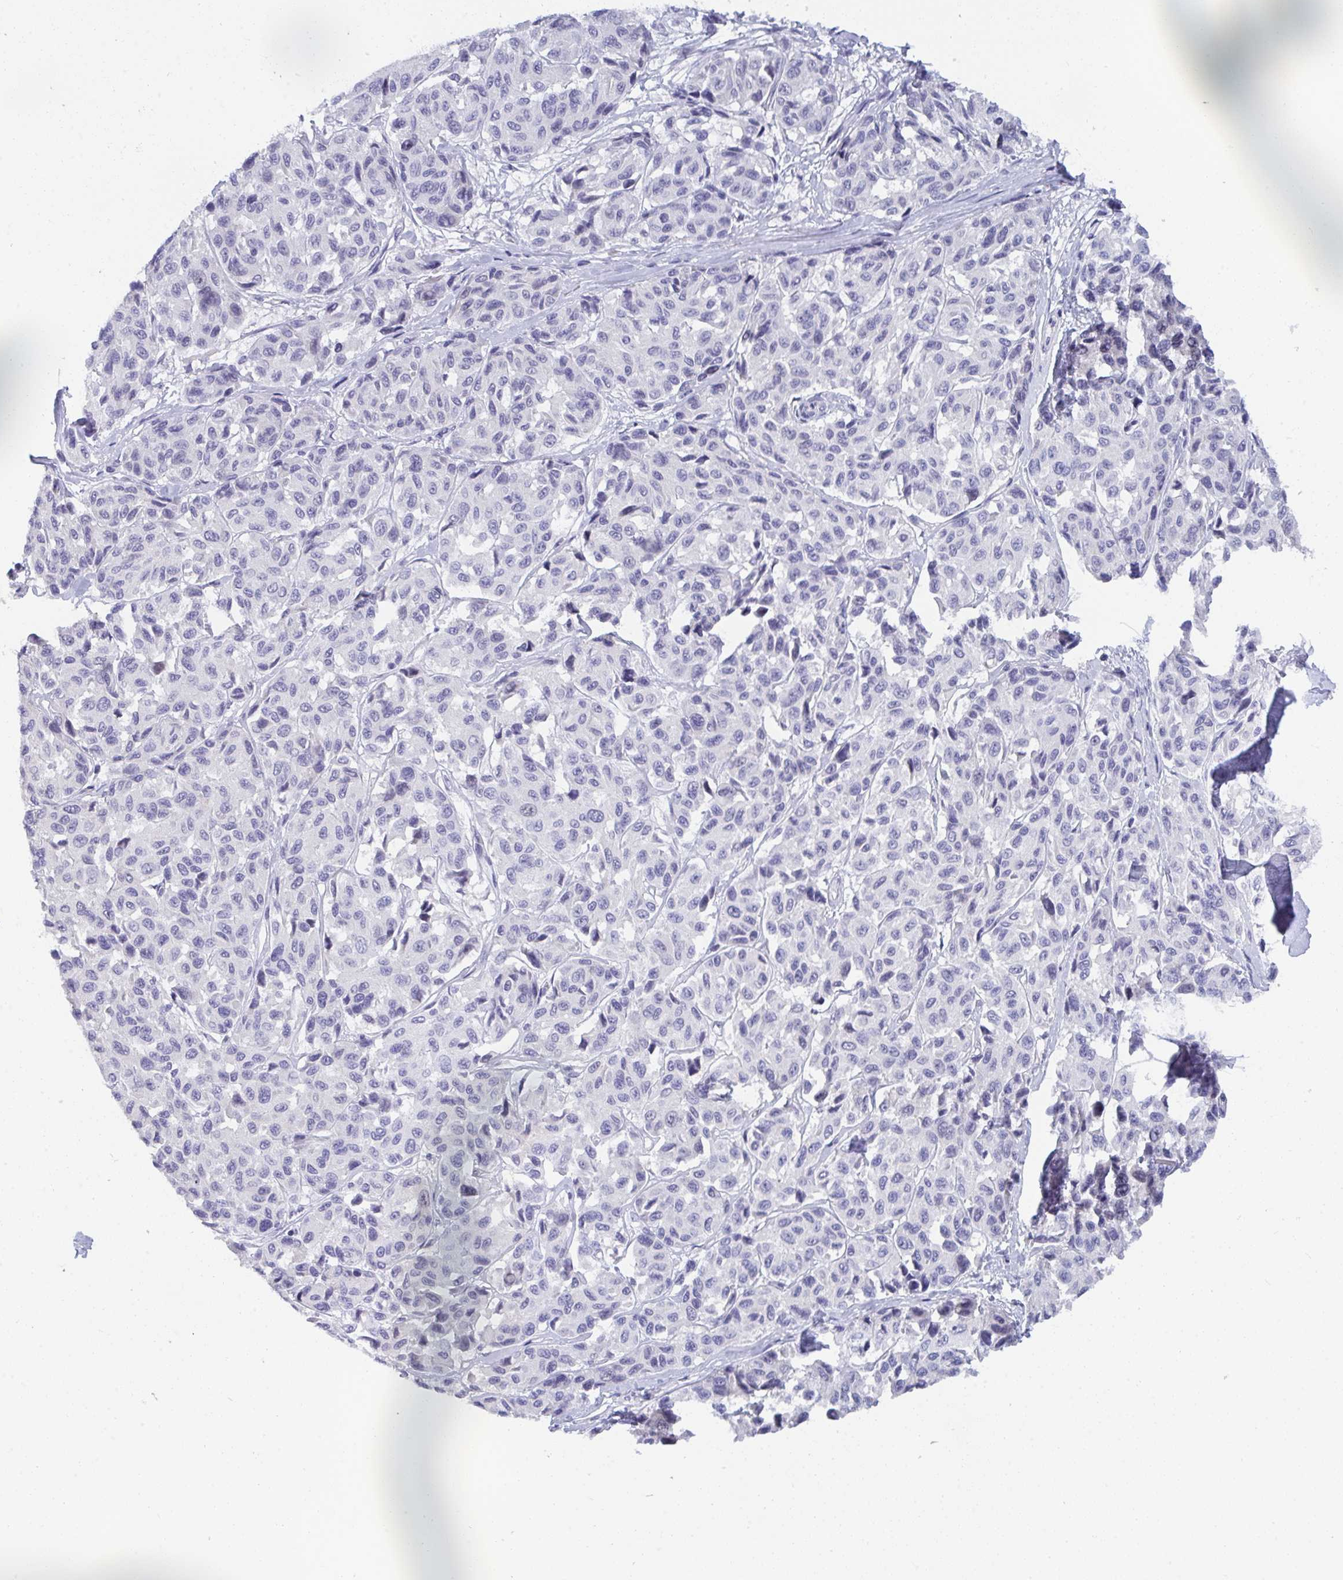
{"staining": {"intensity": "negative", "quantity": "none", "location": "none"}, "tissue": "melanoma", "cell_type": "Tumor cells", "image_type": "cancer", "snomed": [{"axis": "morphology", "description": "Malignant melanoma, NOS"}, {"axis": "topography", "description": "Skin"}], "caption": "This is a photomicrograph of immunohistochemistry staining of melanoma, which shows no expression in tumor cells. Nuclei are stained in blue.", "gene": "BMAL2", "patient": {"sex": "female", "age": 66}}